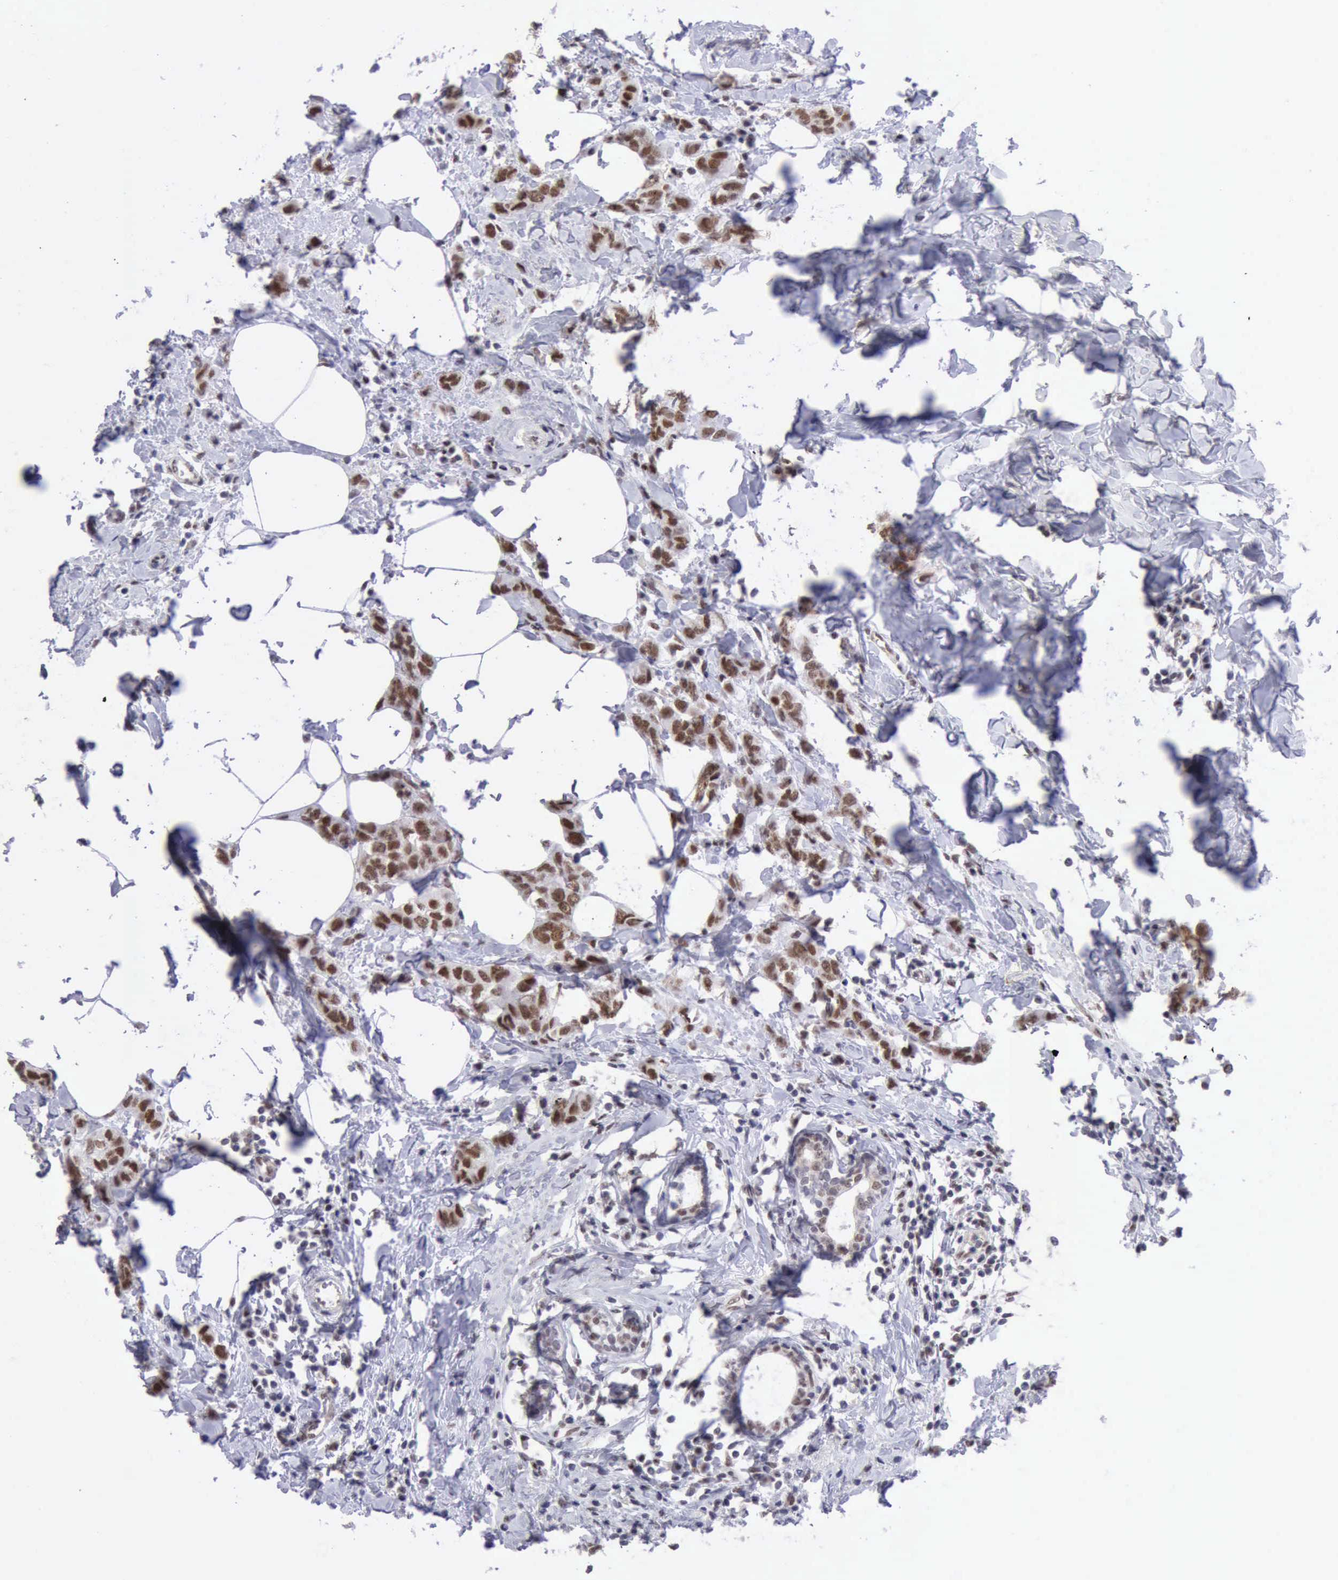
{"staining": {"intensity": "moderate", "quantity": ">75%", "location": "nuclear"}, "tissue": "breast cancer", "cell_type": "Tumor cells", "image_type": "cancer", "snomed": [{"axis": "morphology", "description": "Normal tissue, NOS"}, {"axis": "morphology", "description": "Duct carcinoma"}, {"axis": "topography", "description": "Breast"}], "caption": "Immunohistochemical staining of breast cancer demonstrates medium levels of moderate nuclear positivity in about >75% of tumor cells.", "gene": "ERCC4", "patient": {"sex": "female", "age": 50}}